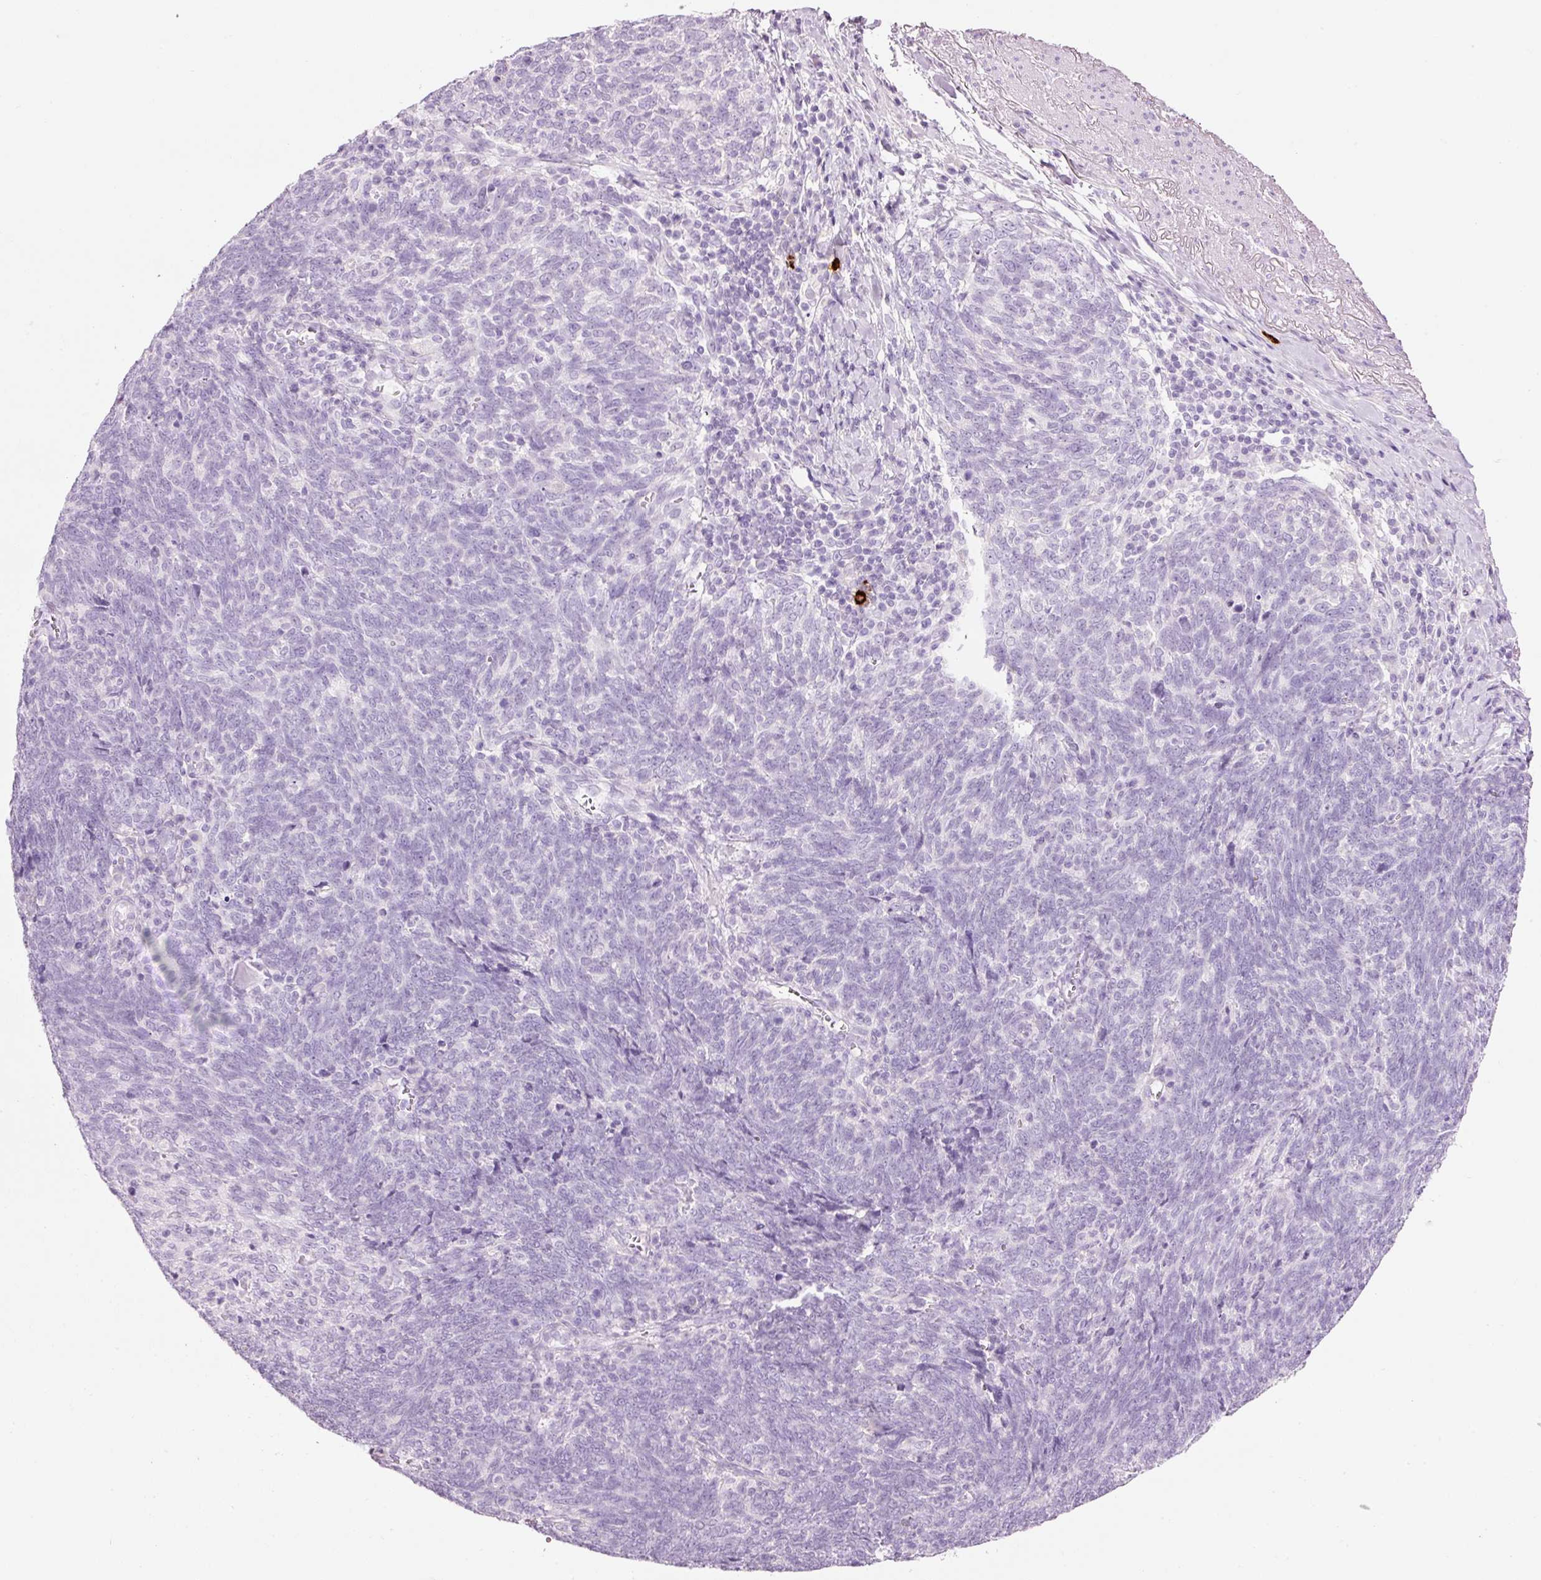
{"staining": {"intensity": "negative", "quantity": "none", "location": "none"}, "tissue": "lung cancer", "cell_type": "Tumor cells", "image_type": "cancer", "snomed": [{"axis": "morphology", "description": "Squamous cell carcinoma, NOS"}, {"axis": "topography", "description": "Lung"}], "caption": "Tumor cells are negative for brown protein staining in lung cancer (squamous cell carcinoma).", "gene": "CMA1", "patient": {"sex": "female", "age": 72}}